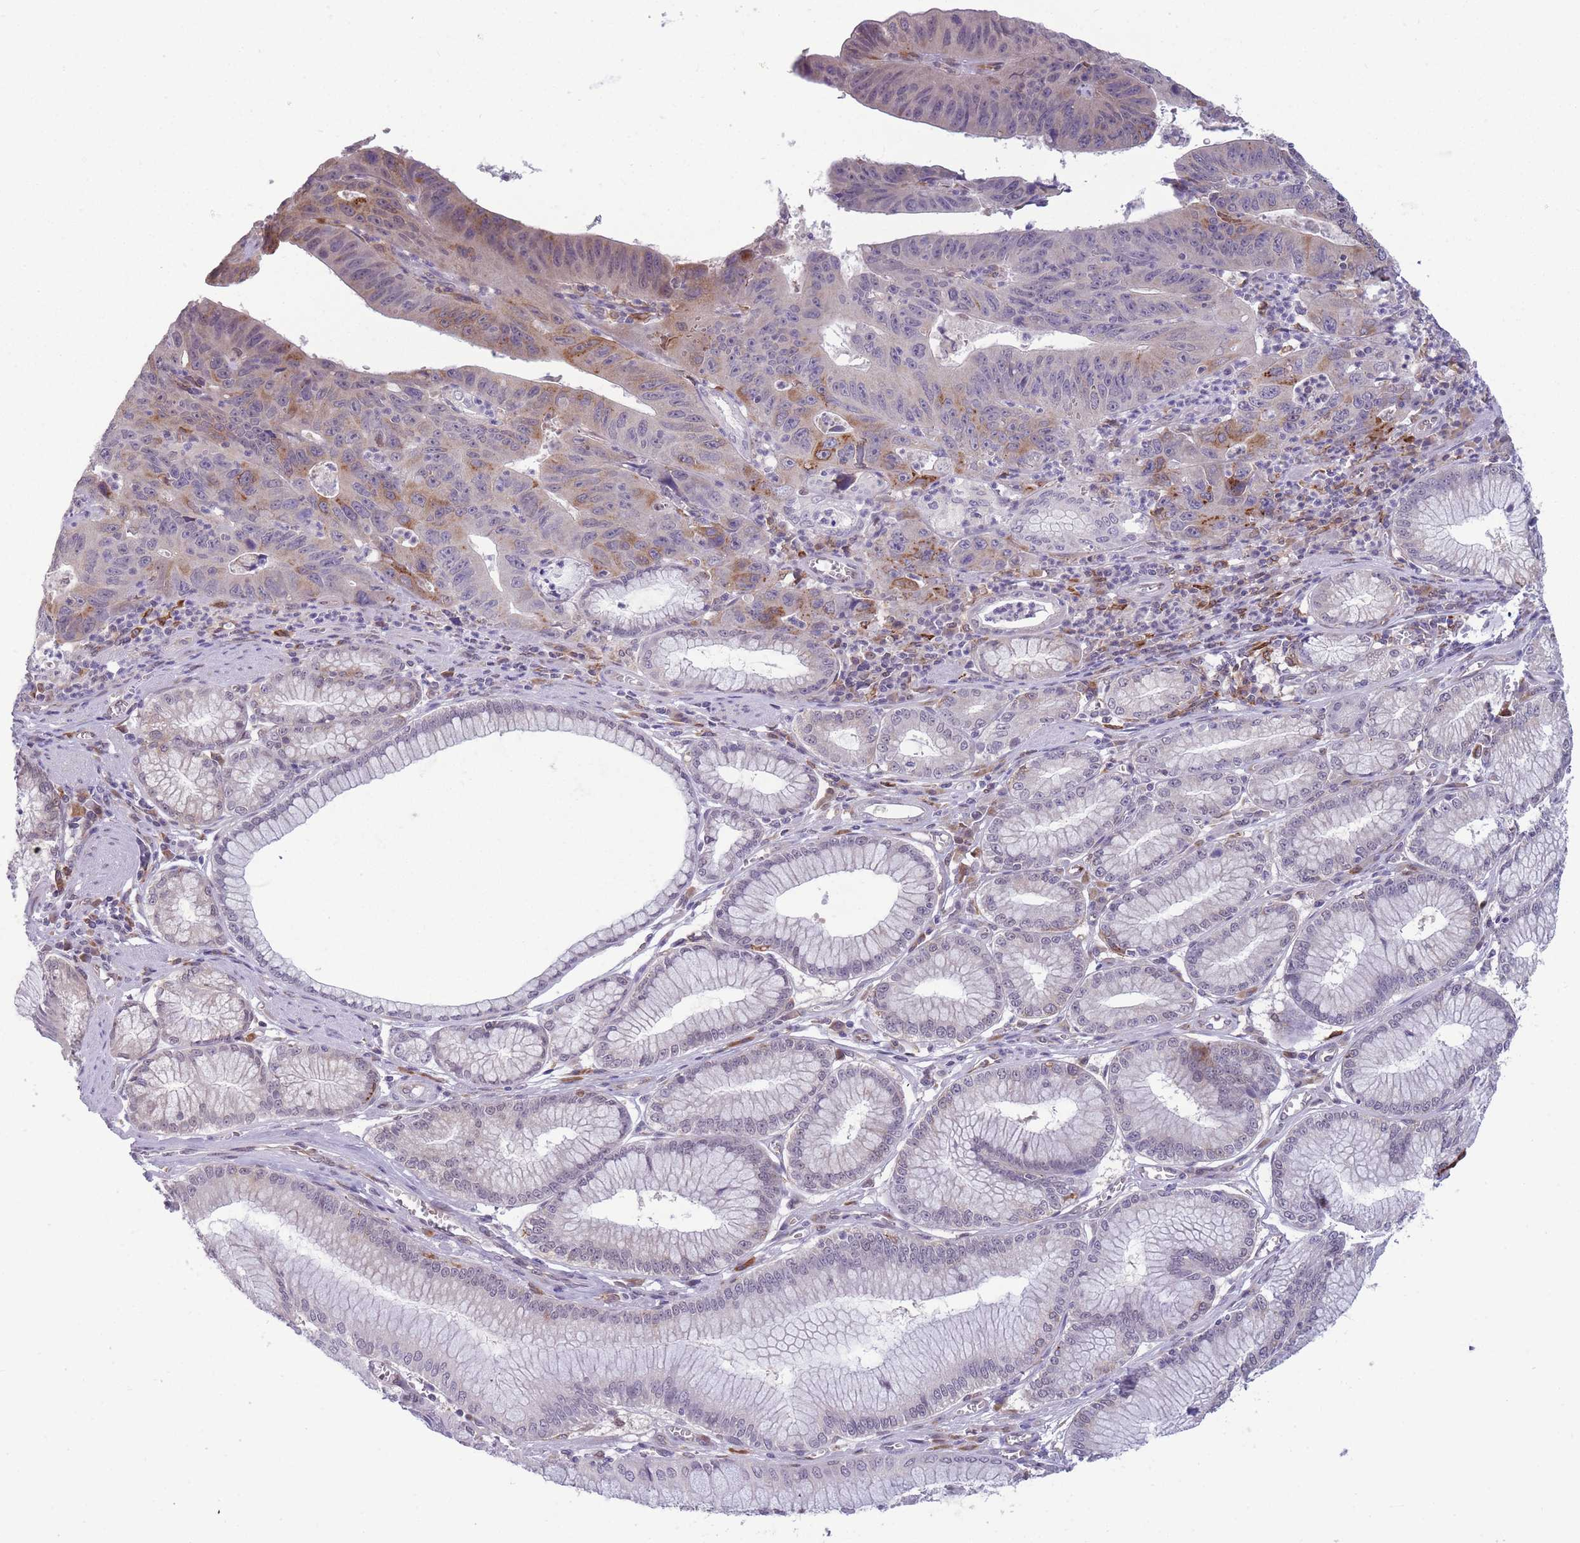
{"staining": {"intensity": "moderate", "quantity": "<25%", "location": "cytoplasmic/membranous"}, "tissue": "stomach cancer", "cell_type": "Tumor cells", "image_type": "cancer", "snomed": [{"axis": "morphology", "description": "Adenocarcinoma, NOS"}, {"axis": "topography", "description": "Stomach"}], "caption": "Immunohistochemical staining of human stomach cancer (adenocarcinoma) demonstrates low levels of moderate cytoplasmic/membranous positivity in about <25% of tumor cells.", "gene": "TMEM121", "patient": {"sex": "male", "age": 59}}